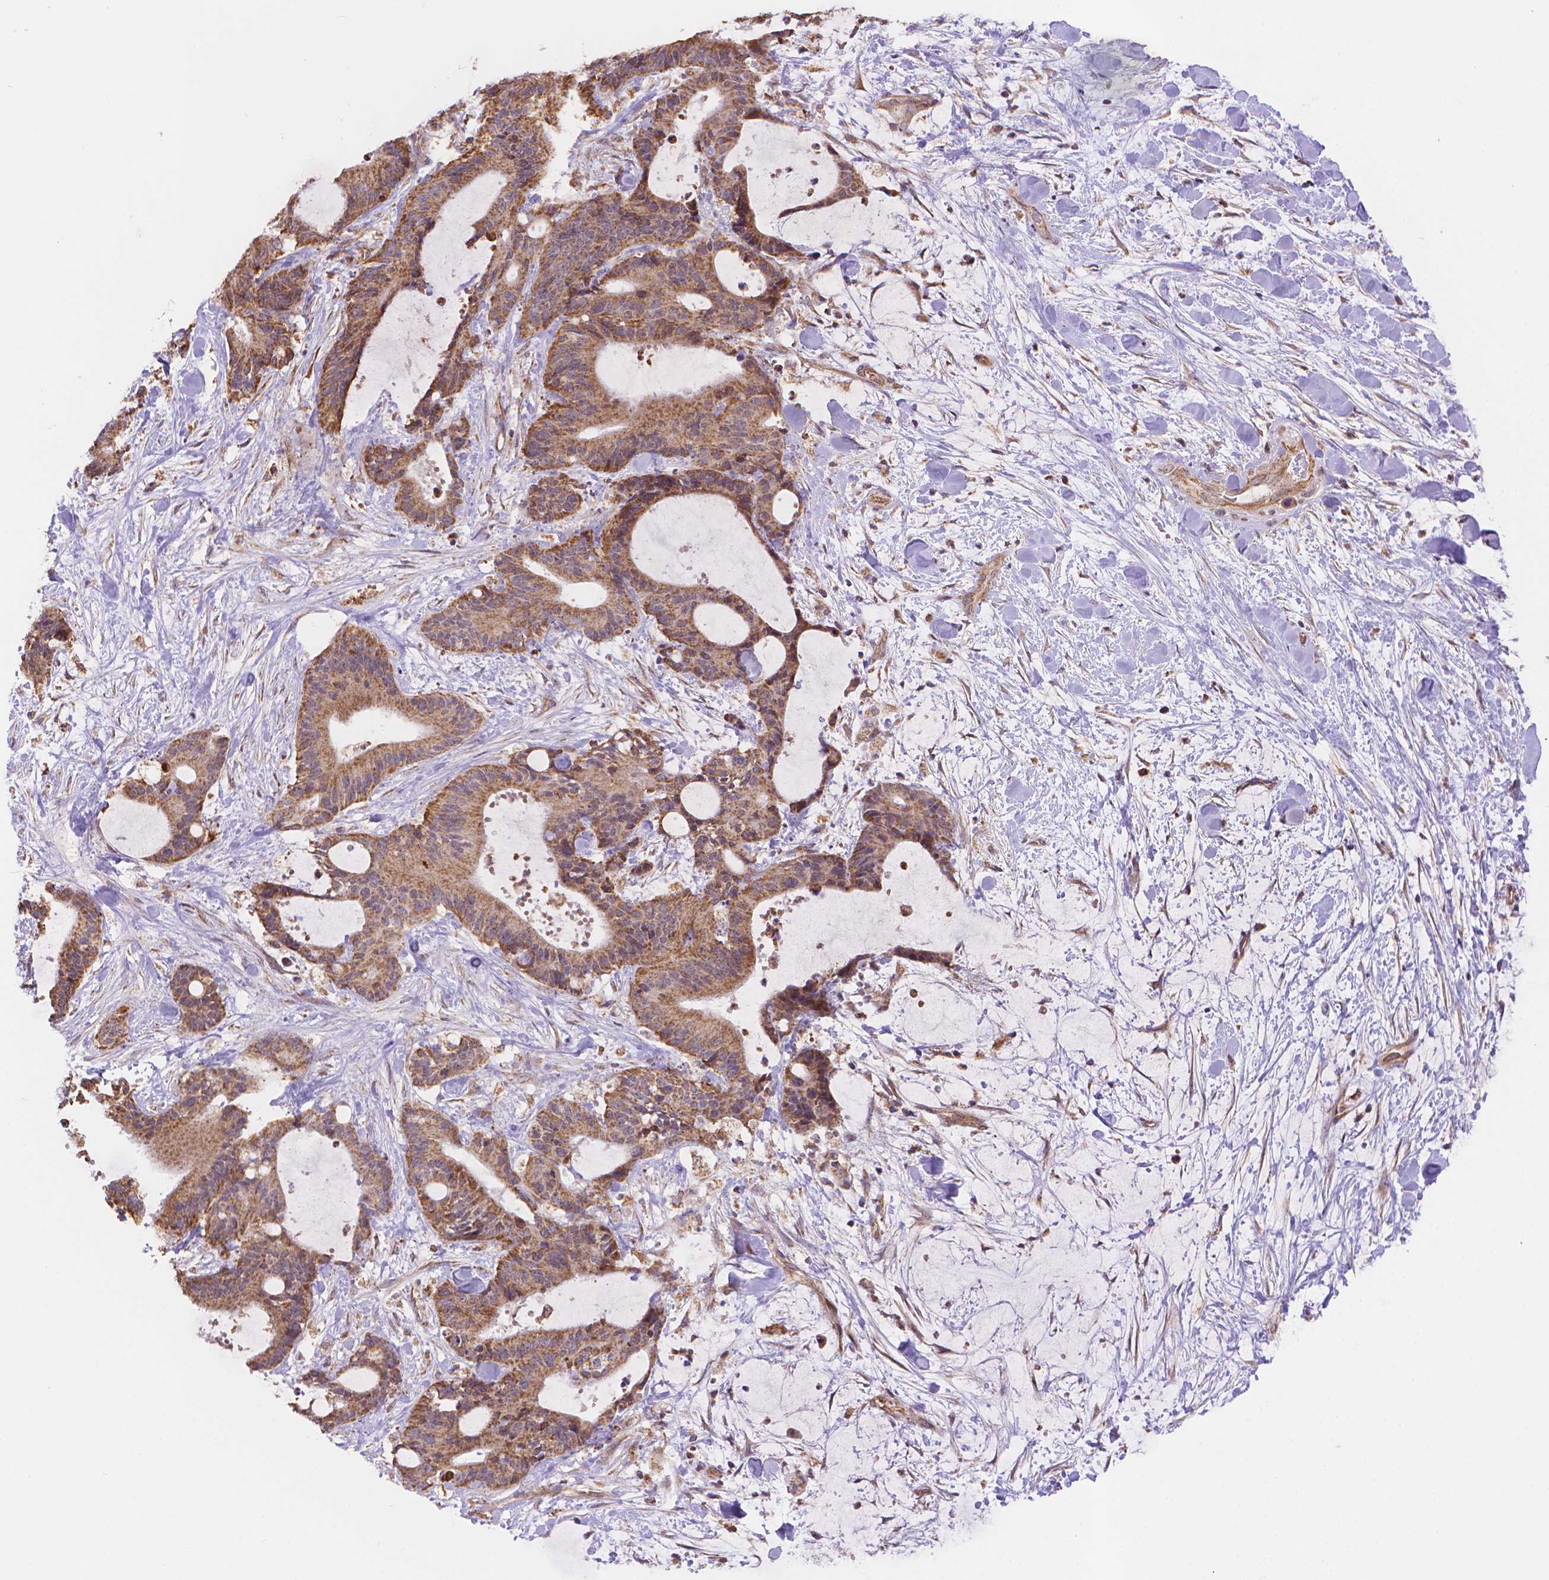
{"staining": {"intensity": "moderate", "quantity": ">75%", "location": "cytoplasmic/membranous"}, "tissue": "liver cancer", "cell_type": "Tumor cells", "image_type": "cancer", "snomed": [{"axis": "morphology", "description": "Cholangiocarcinoma"}, {"axis": "topography", "description": "Liver"}], "caption": "High-power microscopy captured an immunohistochemistry (IHC) histopathology image of liver cancer, revealing moderate cytoplasmic/membranous positivity in about >75% of tumor cells. (IHC, brightfield microscopy, high magnification).", "gene": "CYYR1", "patient": {"sex": "female", "age": 73}}